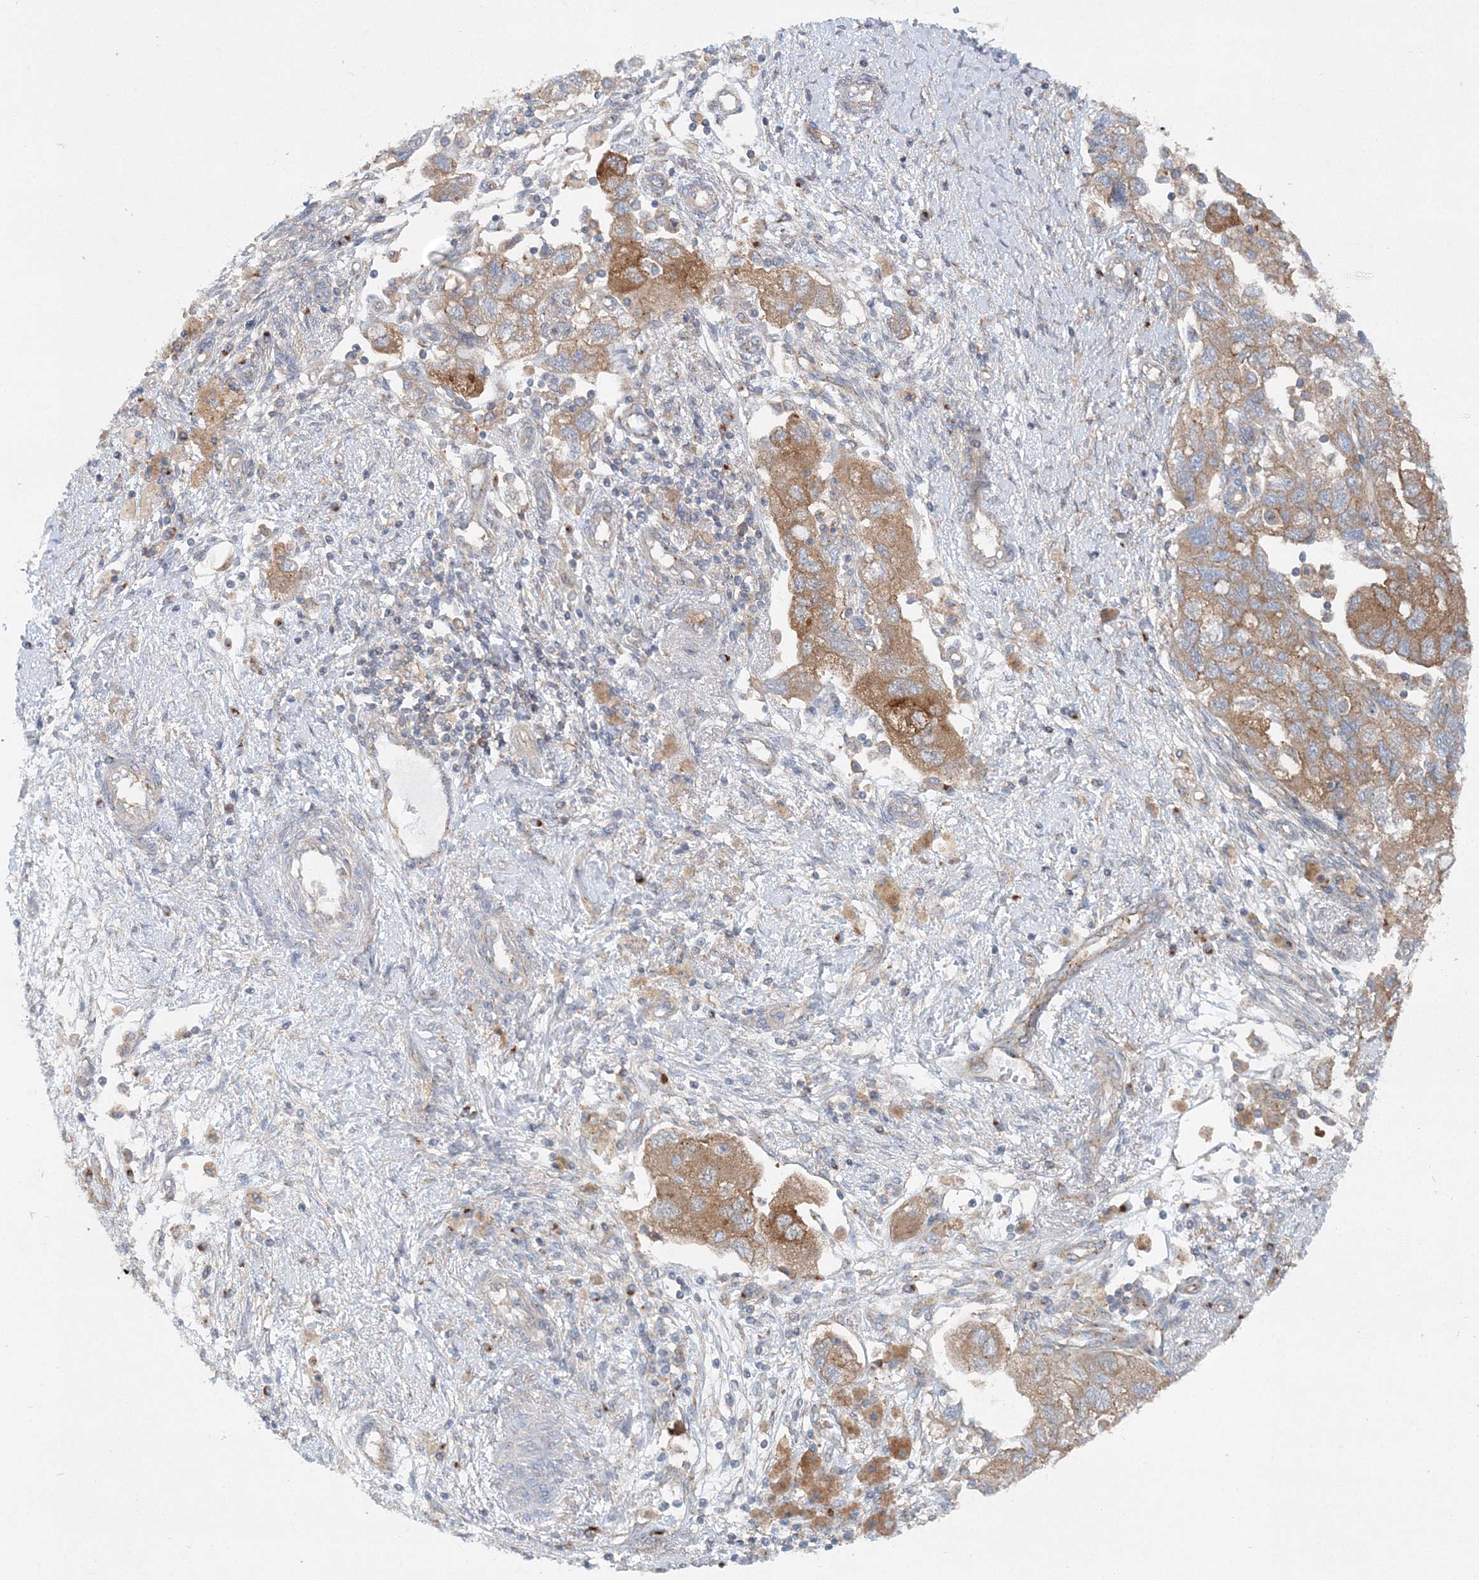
{"staining": {"intensity": "moderate", "quantity": ">75%", "location": "cytoplasmic/membranous"}, "tissue": "ovarian cancer", "cell_type": "Tumor cells", "image_type": "cancer", "snomed": [{"axis": "morphology", "description": "Carcinoma, NOS"}, {"axis": "morphology", "description": "Cystadenocarcinoma, serous, NOS"}, {"axis": "topography", "description": "Ovary"}], "caption": "Immunohistochemistry (IHC) of human ovarian cancer (serous cystadenocarcinoma) exhibits medium levels of moderate cytoplasmic/membranous staining in about >75% of tumor cells.", "gene": "SEC23IP", "patient": {"sex": "female", "age": 69}}